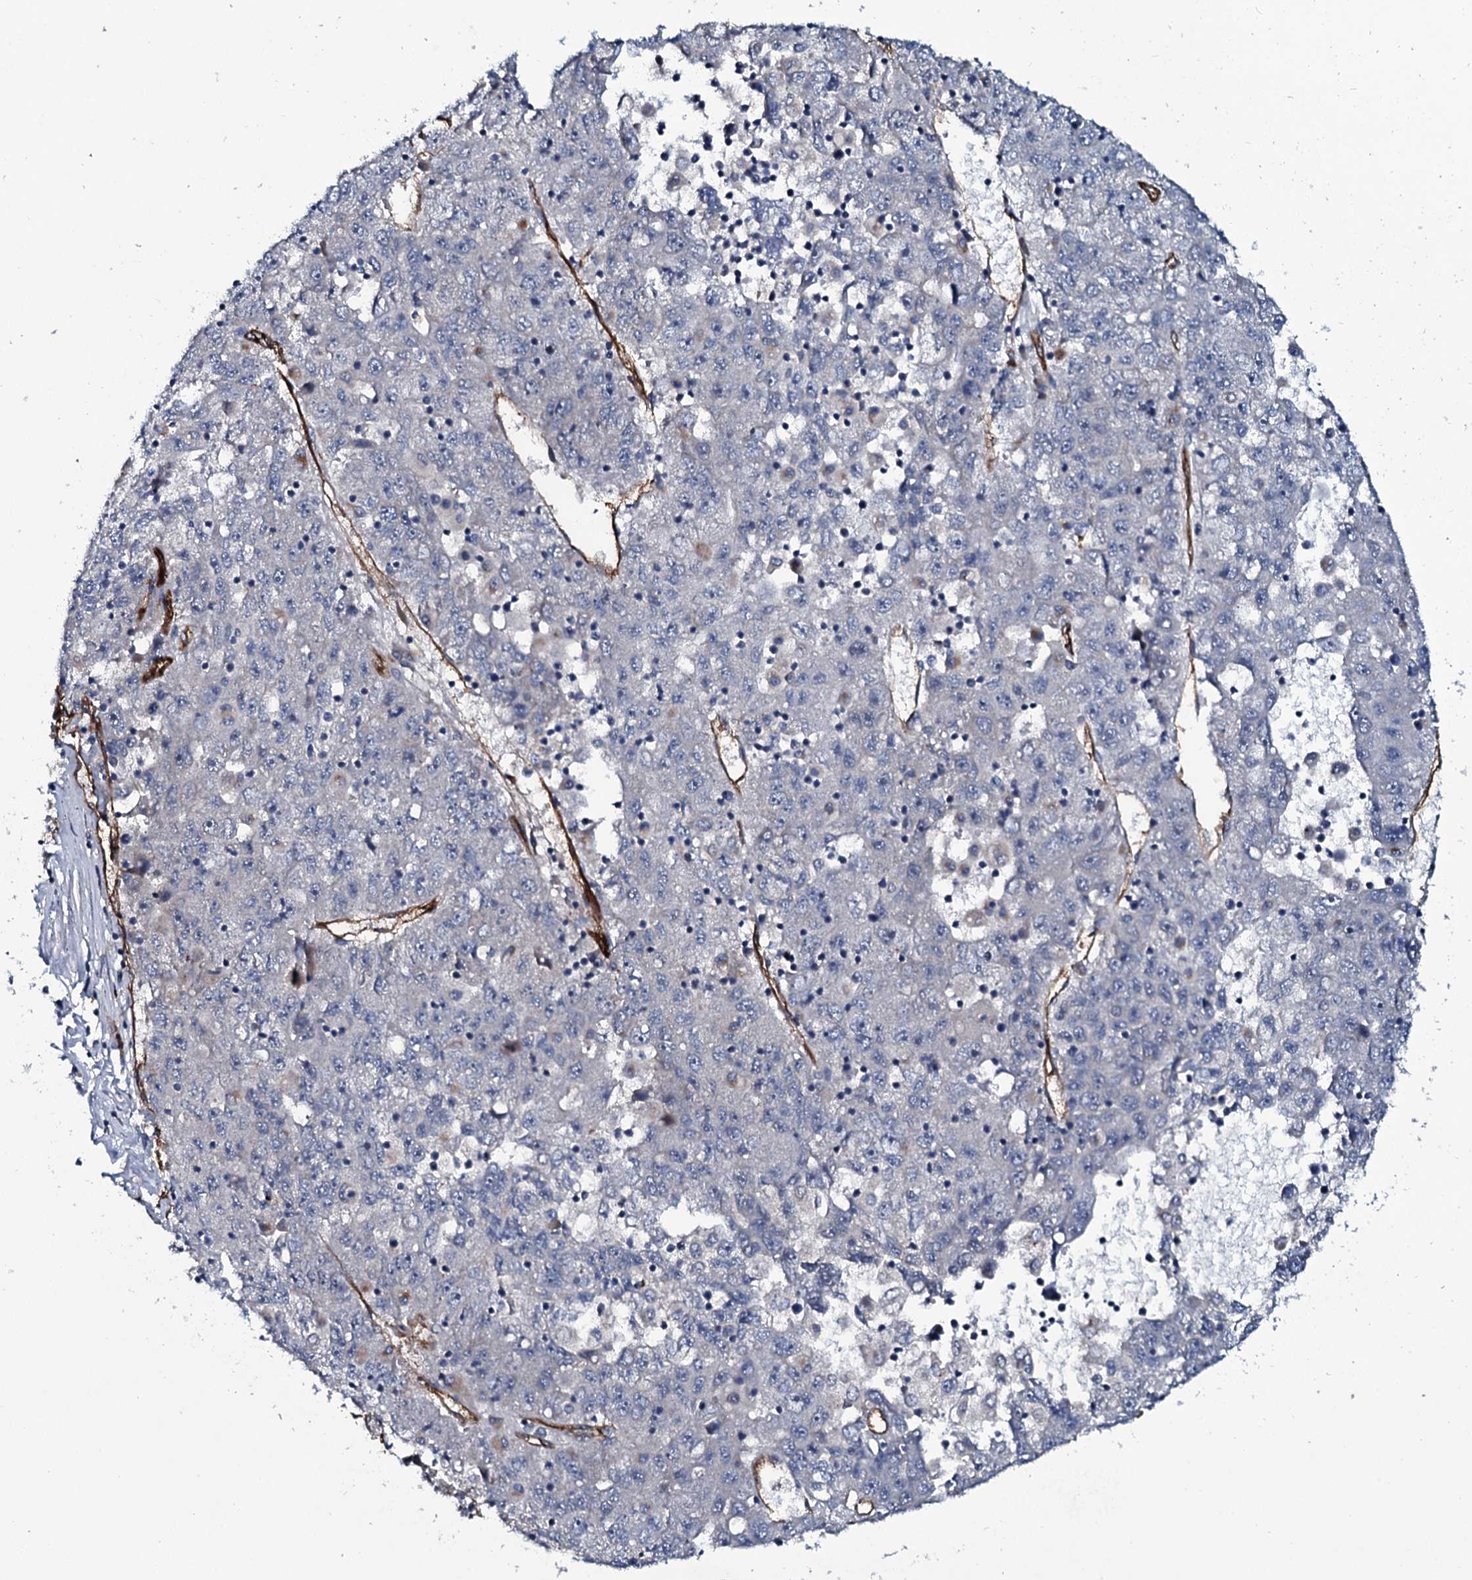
{"staining": {"intensity": "negative", "quantity": "none", "location": "none"}, "tissue": "liver cancer", "cell_type": "Tumor cells", "image_type": "cancer", "snomed": [{"axis": "morphology", "description": "Carcinoma, Hepatocellular, NOS"}, {"axis": "topography", "description": "Liver"}], "caption": "A histopathology image of human liver cancer is negative for staining in tumor cells.", "gene": "CLEC14A", "patient": {"sex": "male", "age": 49}}